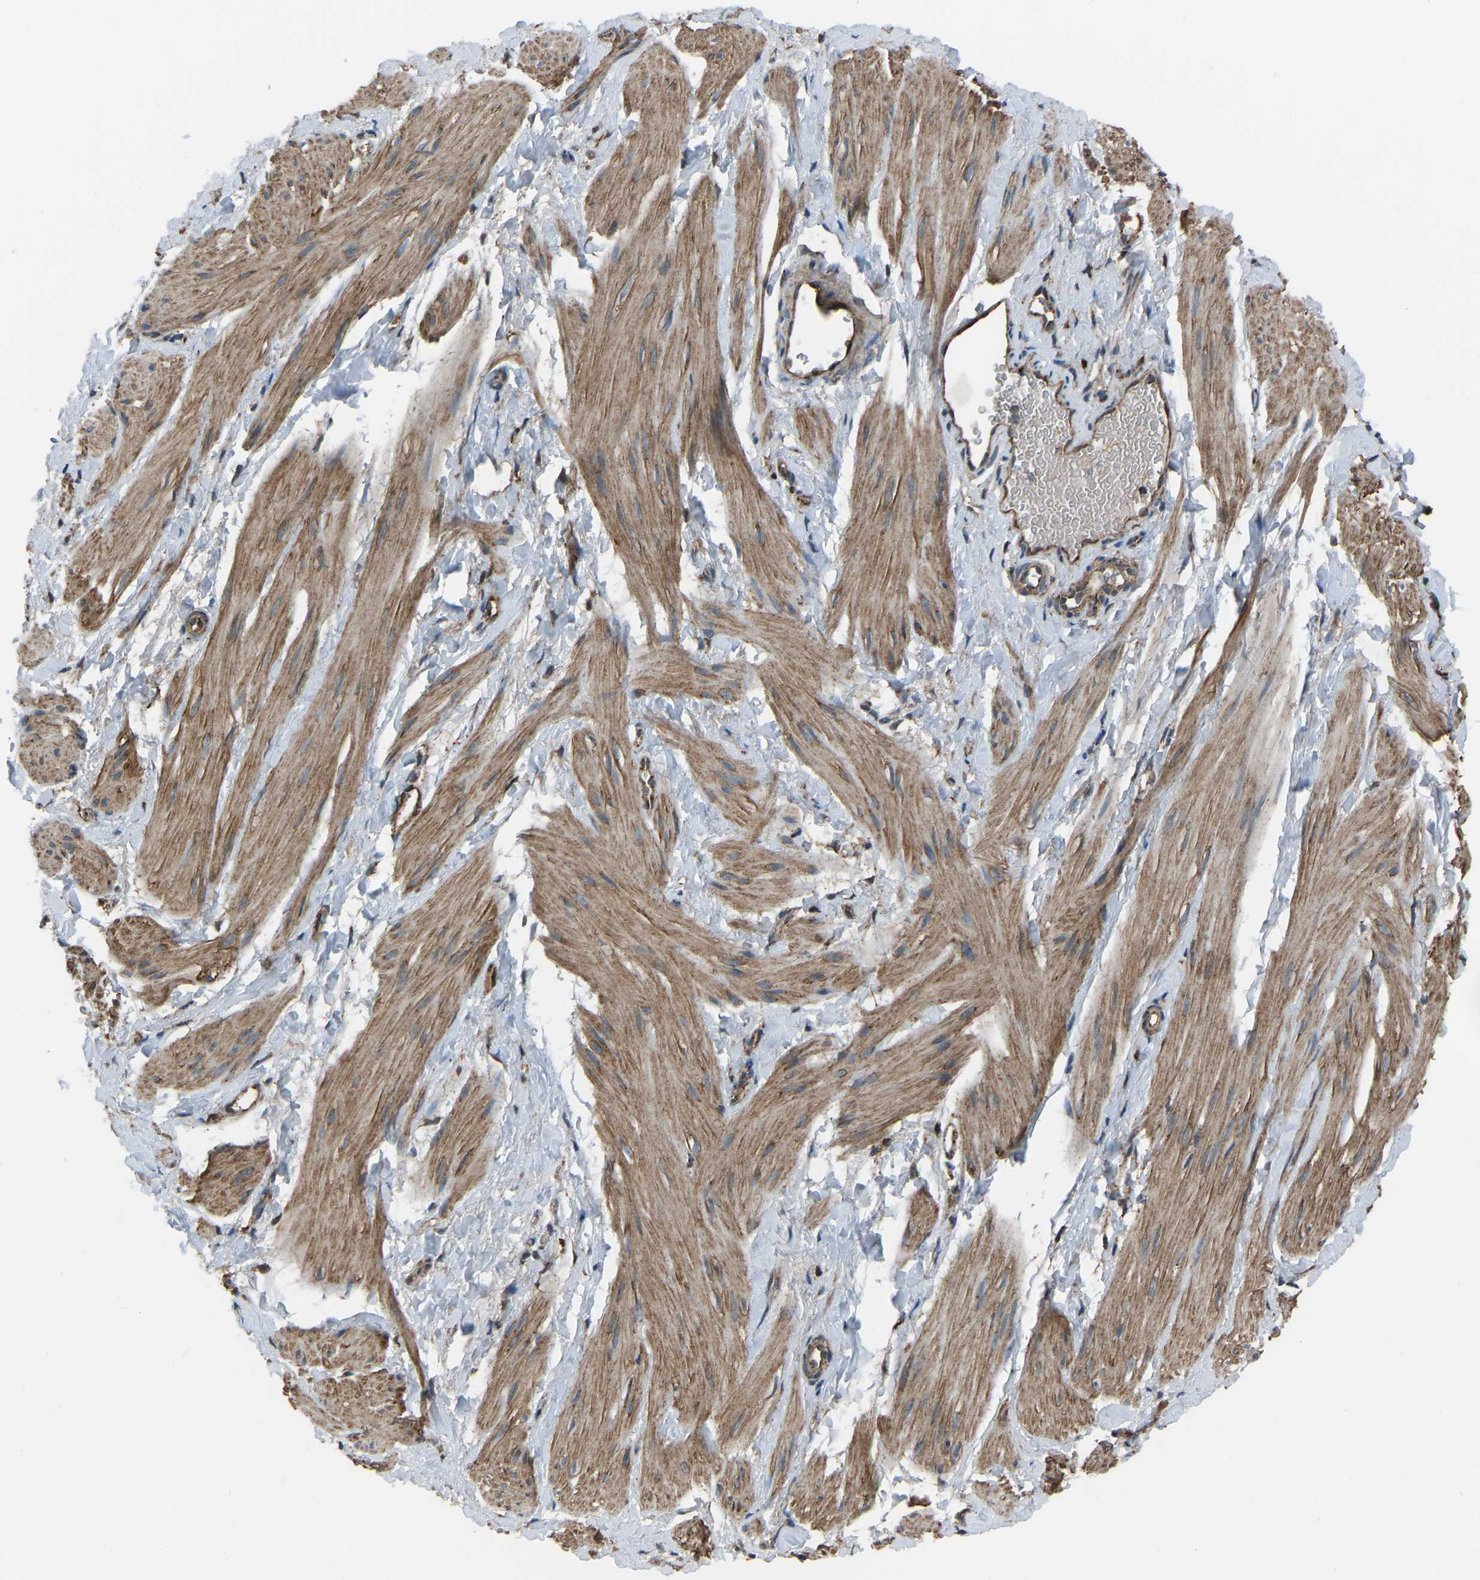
{"staining": {"intensity": "moderate", "quantity": ">75%", "location": "cytoplasmic/membranous"}, "tissue": "smooth muscle", "cell_type": "Smooth muscle cells", "image_type": "normal", "snomed": [{"axis": "morphology", "description": "Normal tissue, NOS"}, {"axis": "topography", "description": "Smooth muscle"}], "caption": "Protein expression analysis of benign smooth muscle shows moderate cytoplasmic/membranous staining in about >75% of smooth muscle cells.", "gene": "AKR1A1", "patient": {"sex": "male", "age": 16}}